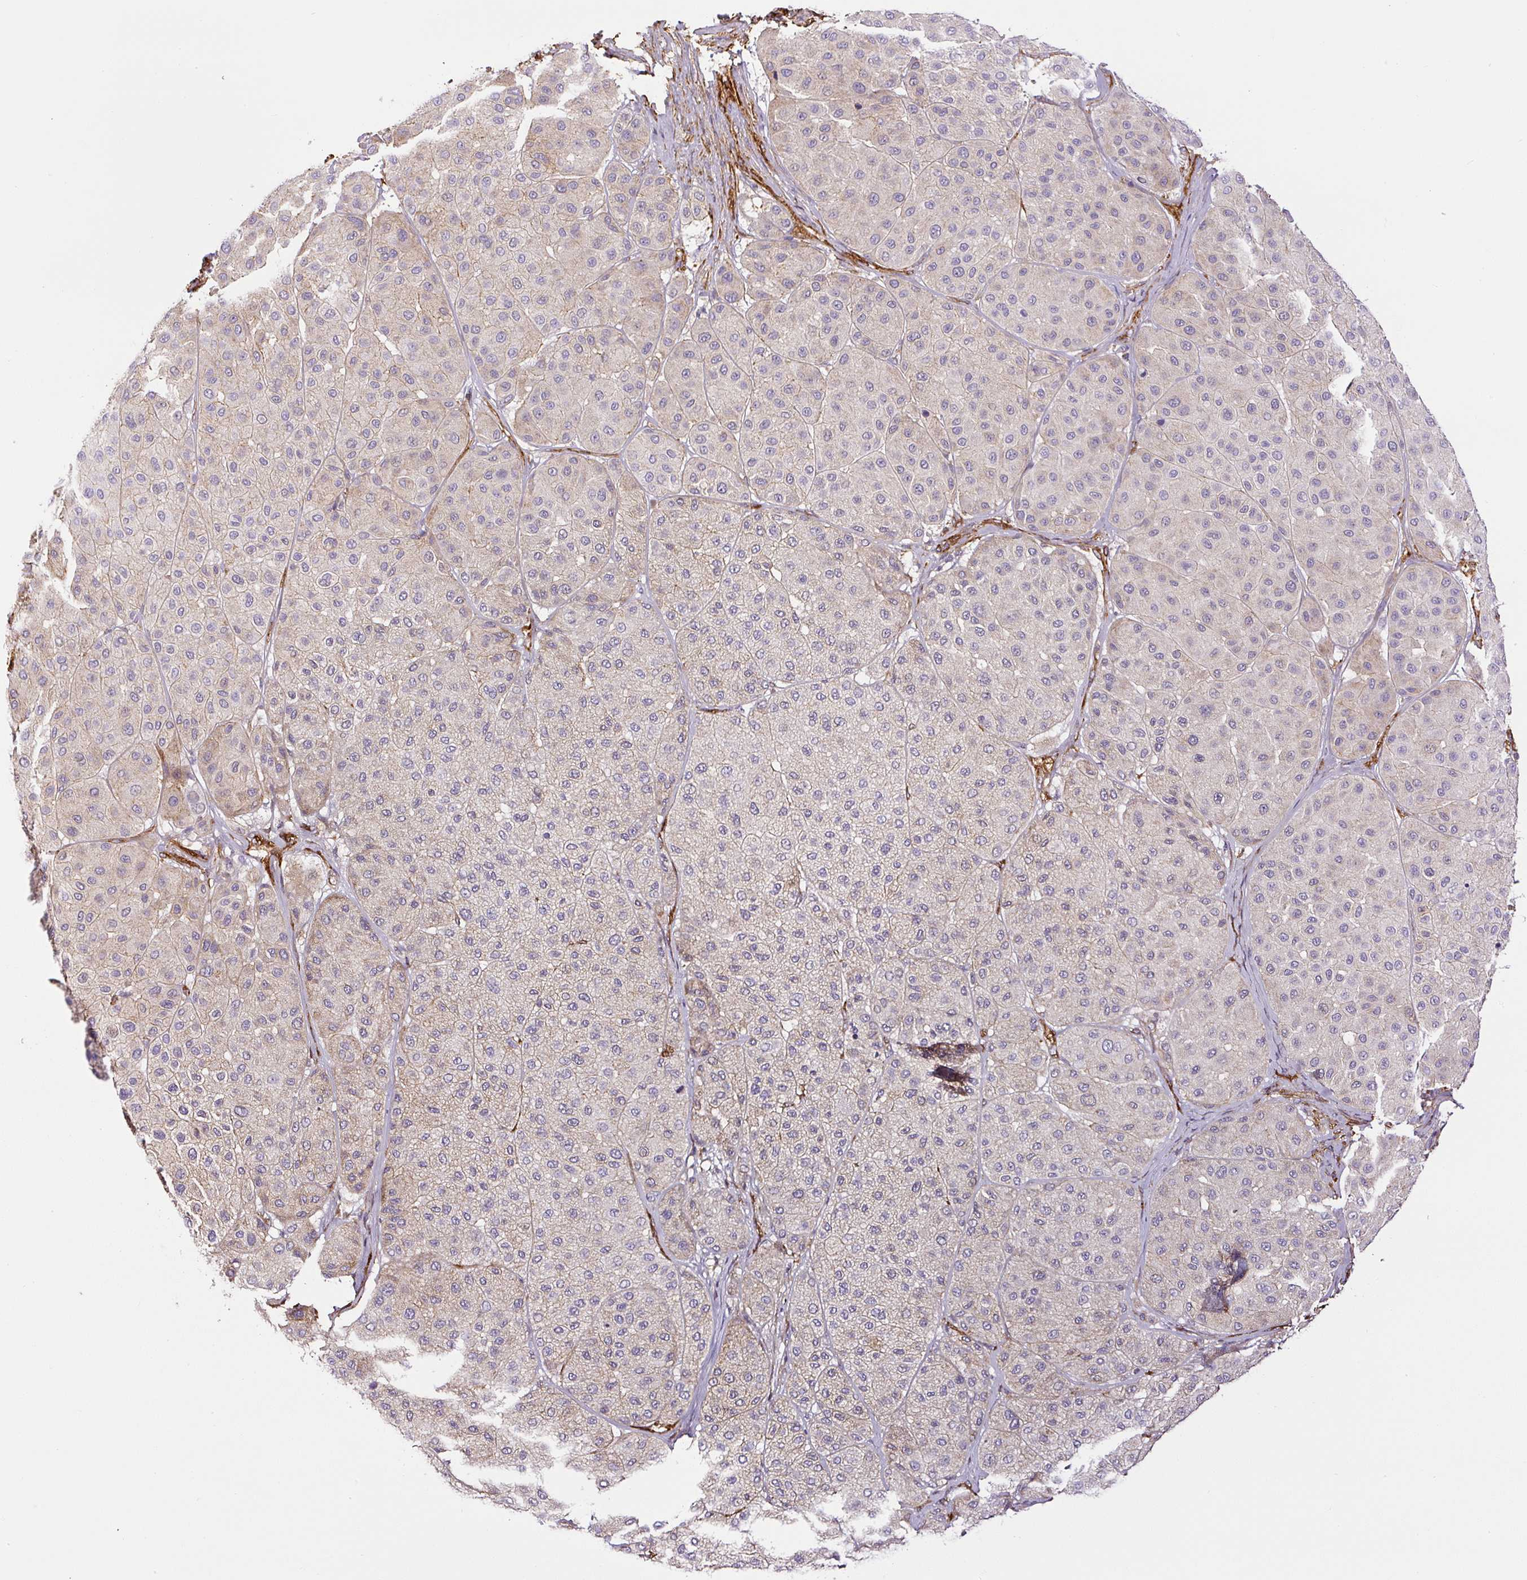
{"staining": {"intensity": "weak", "quantity": "<25%", "location": "cytoplasmic/membranous"}, "tissue": "melanoma", "cell_type": "Tumor cells", "image_type": "cancer", "snomed": [{"axis": "morphology", "description": "Malignant melanoma, Metastatic site"}, {"axis": "topography", "description": "Smooth muscle"}], "caption": "Protein analysis of melanoma exhibits no significant positivity in tumor cells. Brightfield microscopy of immunohistochemistry (IHC) stained with DAB (3,3'-diaminobenzidine) (brown) and hematoxylin (blue), captured at high magnification.", "gene": "MYL12A", "patient": {"sex": "male", "age": 41}}